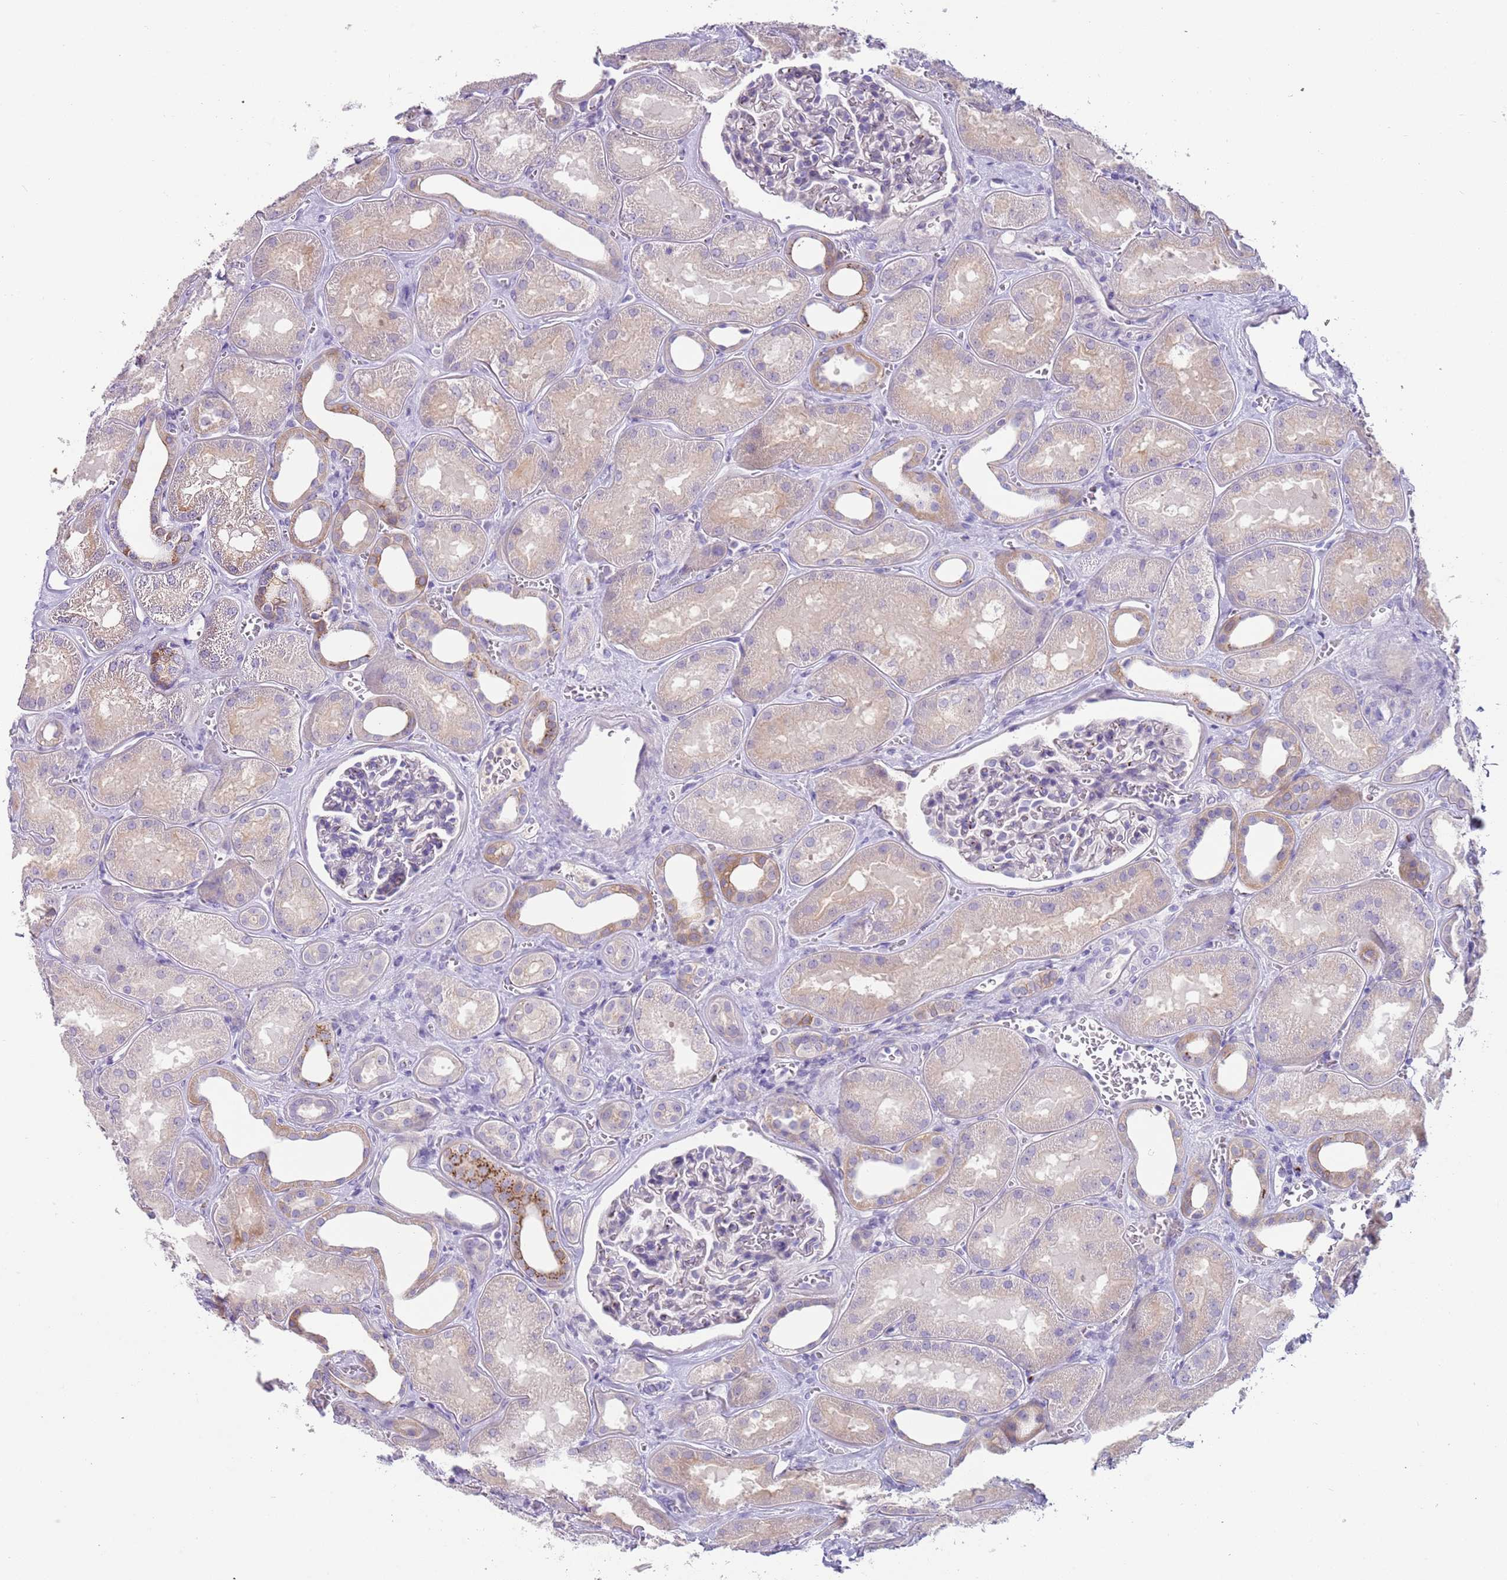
{"staining": {"intensity": "negative", "quantity": "none", "location": "none"}, "tissue": "kidney", "cell_type": "Cells in glomeruli", "image_type": "normal", "snomed": [{"axis": "morphology", "description": "Normal tissue, NOS"}, {"axis": "morphology", "description": "Adenocarcinoma, NOS"}, {"axis": "topography", "description": "Kidney"}], "caption": "Cells in glomeruli are negative for protein expression in normal human kidney. (Stains: DAB immunohistochemistry (IHC) with hematoxylin counter stain, Microscopy: brightfield microscopy at high magnification).", "gene": "C2CD3", "patient": {"sex": "female", "age": 68}}